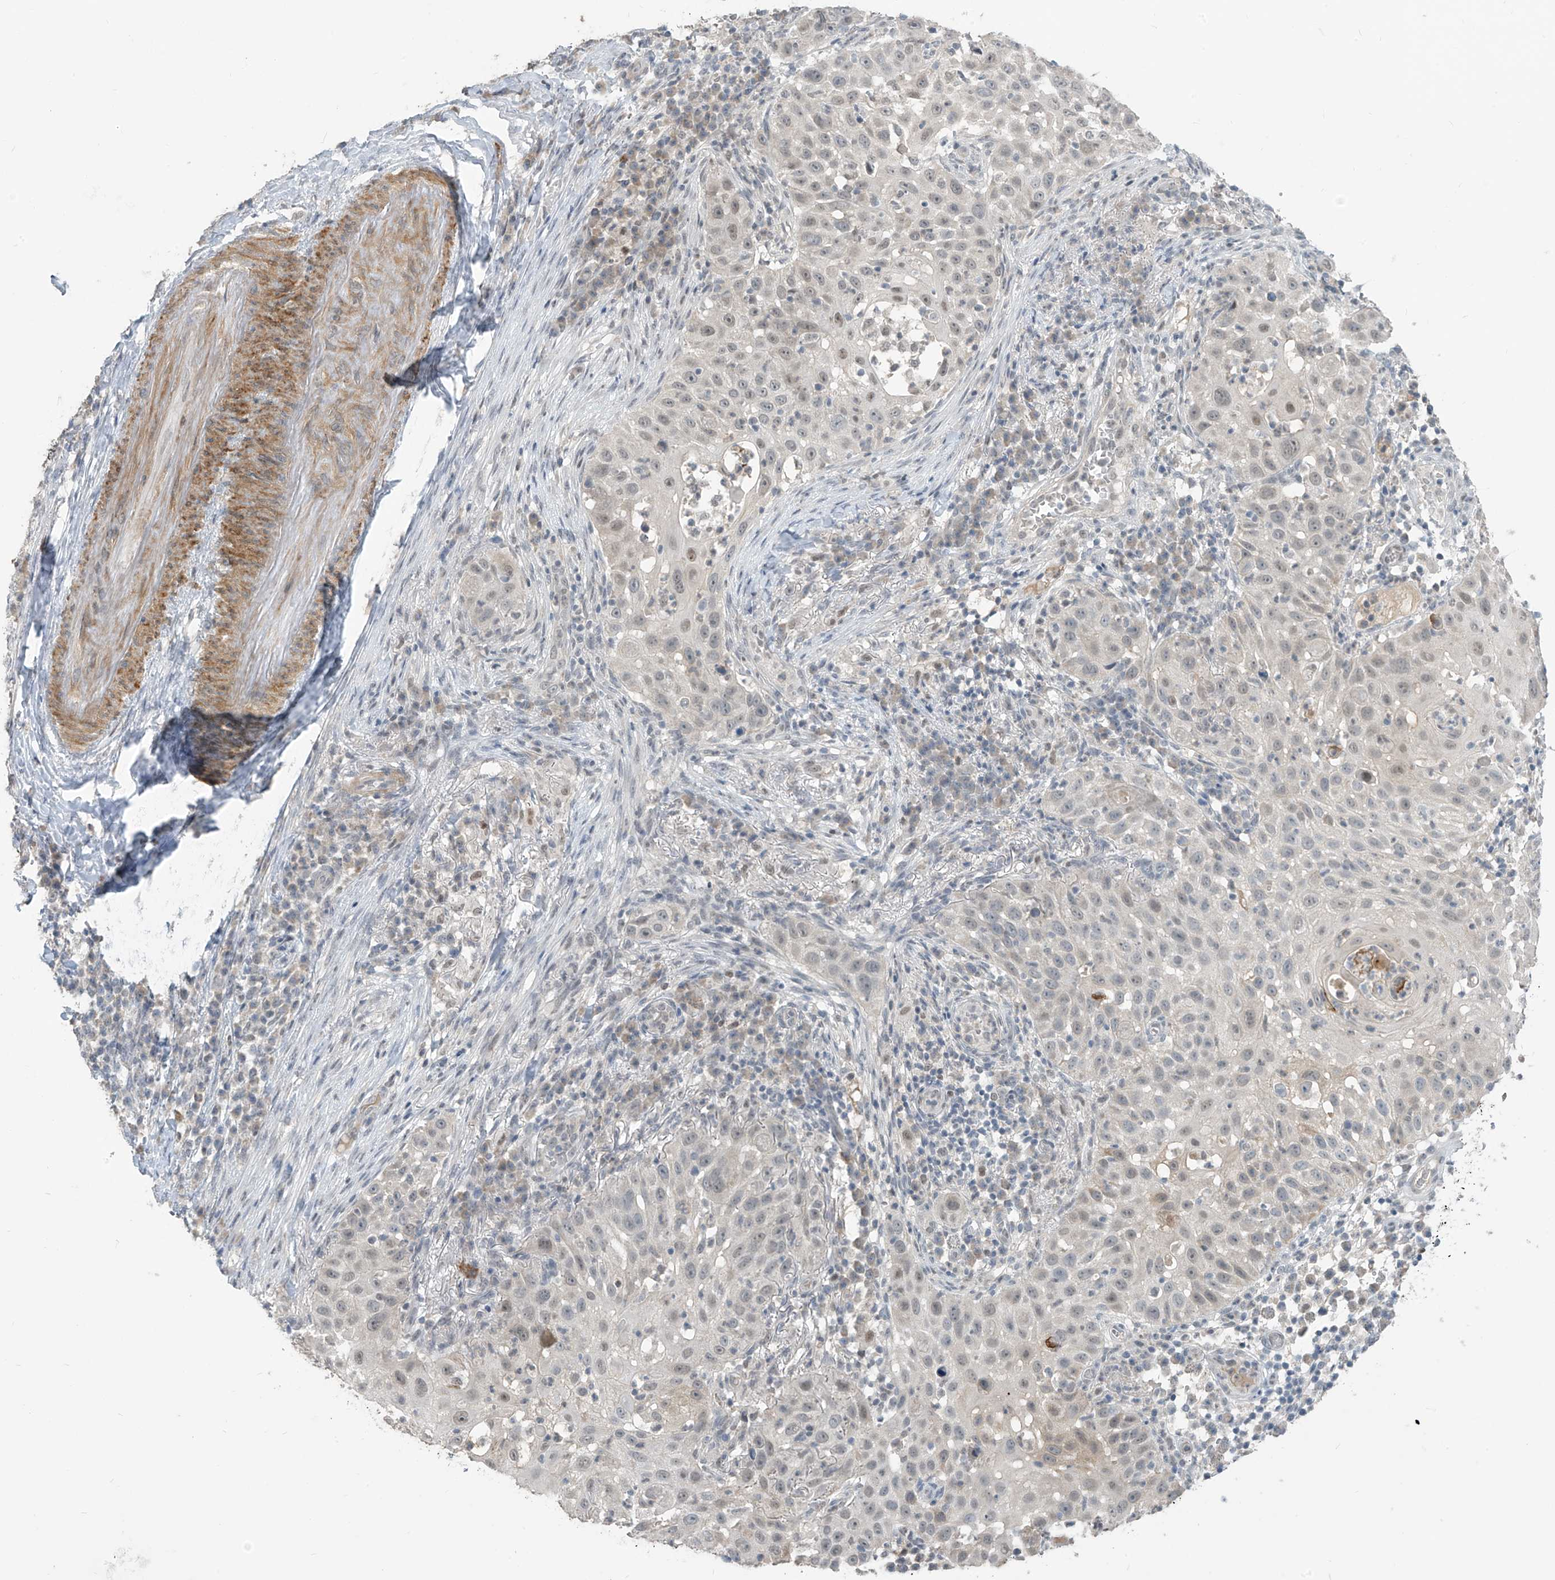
{"staining": {"intensity": "negative", "quantity": "none", "location": "none"}, "tissue": "skin cancer", "cell_type": "Tumor cells", "image_type": "cancer", "snomed": [{"axis": "morphology", "description": "Squamous cell carcinoma, NOS"}, {"axis": "topography", "description": "Skin"}], "caption": "Squamous cell carcinoma (skin) was stained to show a protein in brown. There is no significant staining in tumor cells. (DAB IHC with hematoxylin counter stain).", "gene": "METAP1D", "patient": {"sex": "female", "age": 44}}